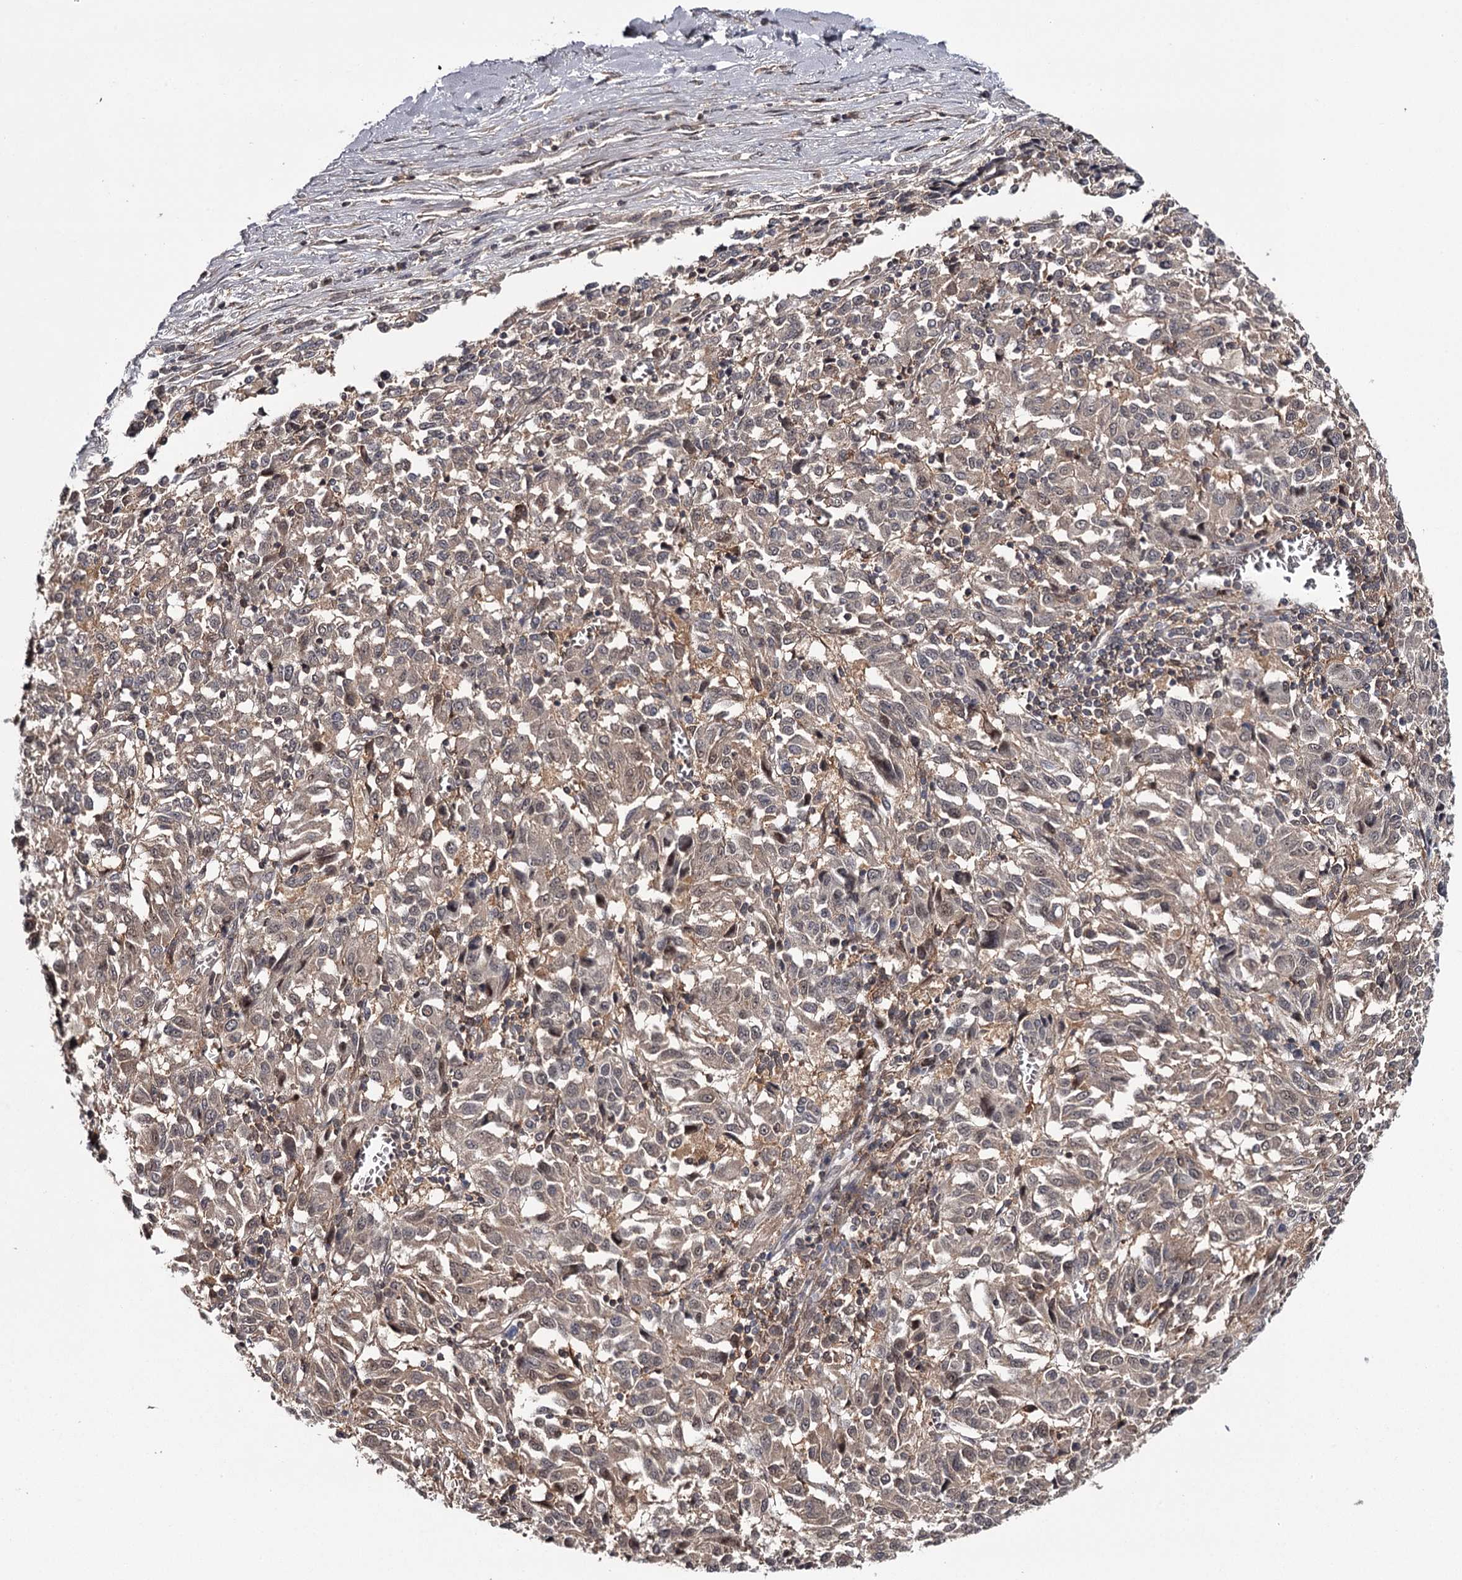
{"staining": {"intensity": "weak", "quantity": "<25%", "location": "nuclear"}, "tissue": "melanoma", "cell_type": "Tumor cells", "image_type": "cancer", "snomed": [{"axis": "morphology", "description": "Malignant melanoma, Metastatic site"}, {"axis": "topography", "description": "Lung"}], "caption": "High power microscopy photomicrograph of an immunohistochemistry histopathology image of malignant melanoma (metastatic site), revealing no significant staining in tumor cells. The staining is performed using DAB (3,3'-diaminobenzidine) brown chromogen with nuclei counter-stained in using hematoxylin.", "gene": "GTSF1", "patient": {"sex": "male", "age": 64}}